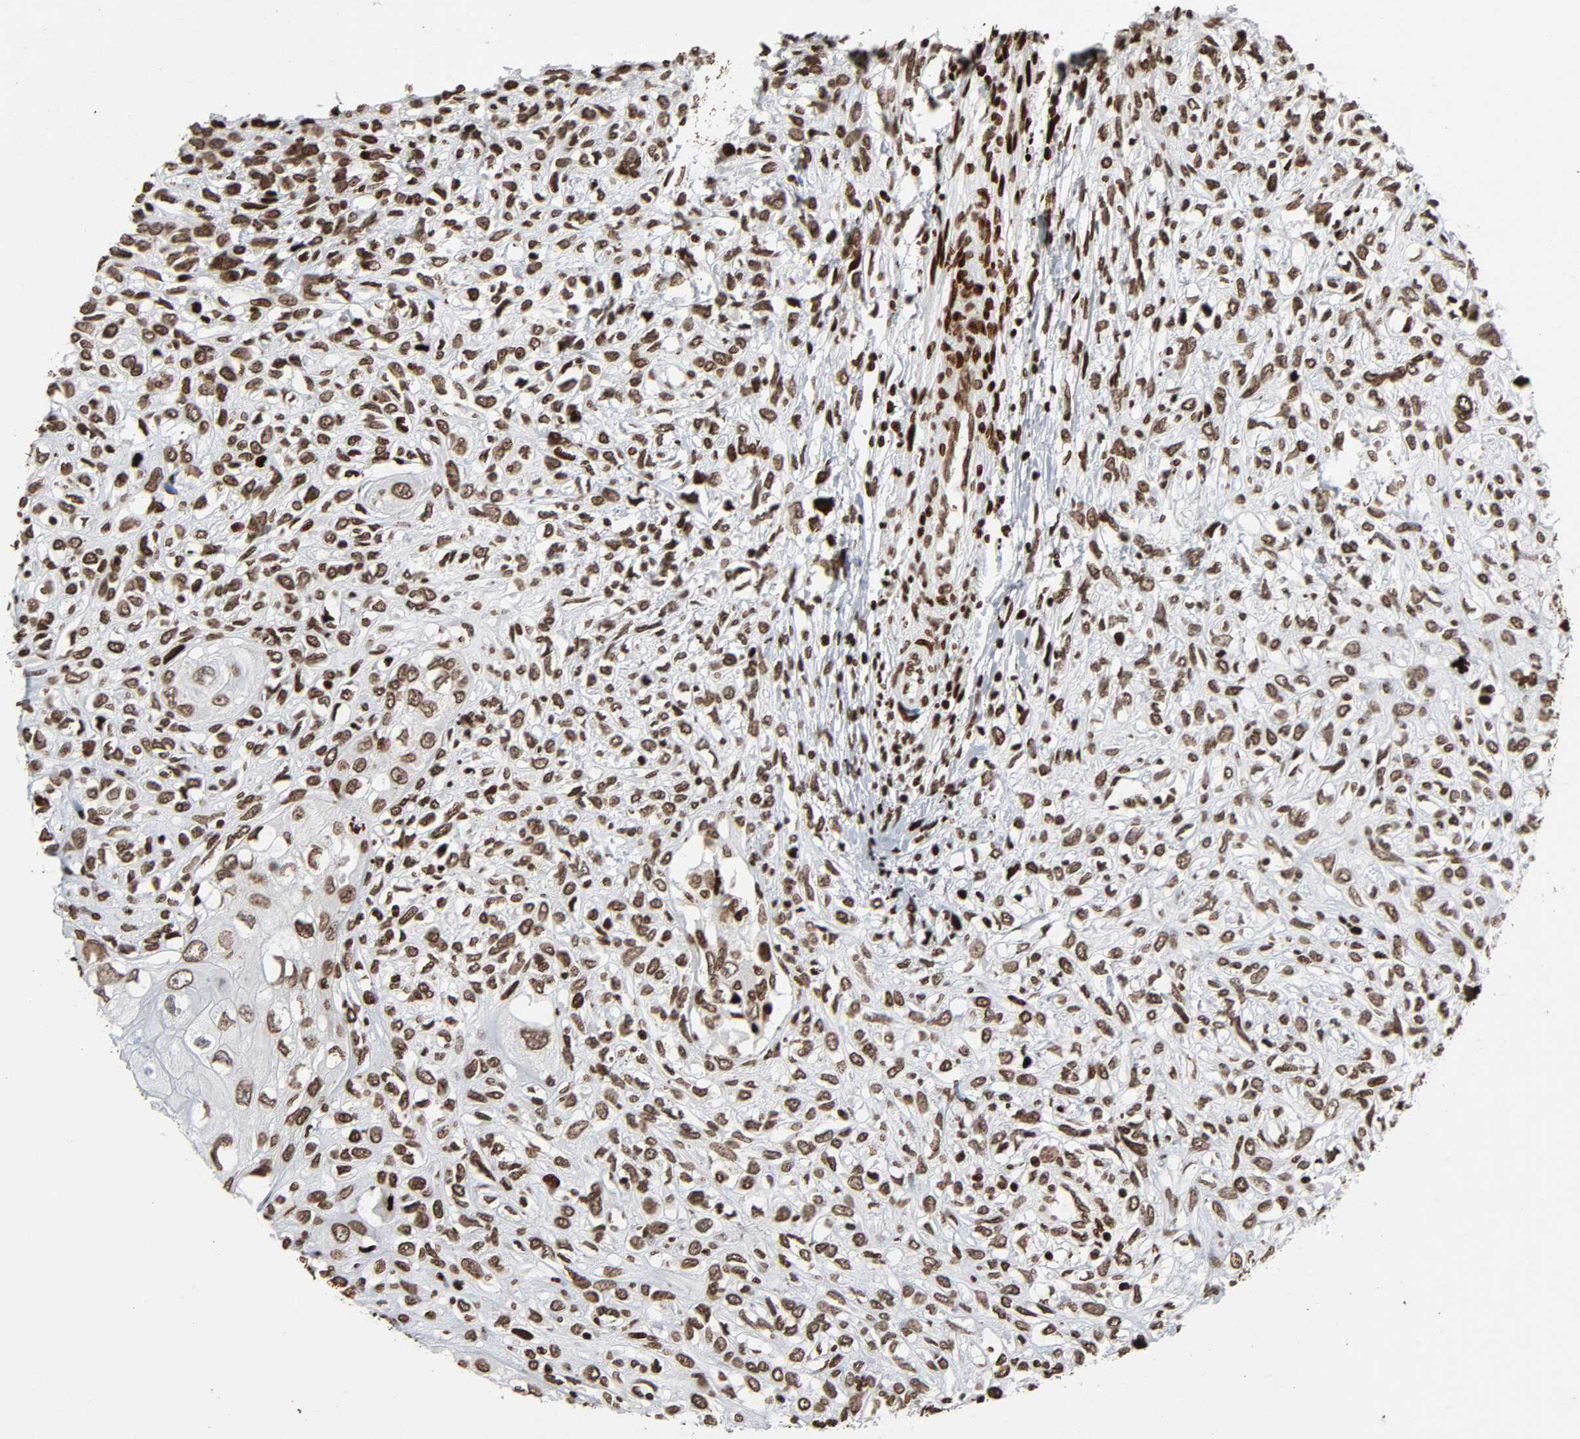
{"staining": {"intensity": "moderate", "quantity": ">75%", "location": "nuclear"}, "tissue": "head and neck cancer", "cell_type": "Tumor cells", "image_type": "cancer", "snomed": [{"axis": "morphology", "description": "Necrosis, NOS"}, {"axis": "morphology", "description": "Neoplasm, malignant, NOS"}, {"axis": "topography", "description": "Salivary gland"}, {"axis": "topography", "description": "Head-Neck"}], "caption": "There is medium levels of moderate nuclear expression in tumor cells of malignant neoplasm (head and neck), as demonstrated by immunohistochemical staining (brown color).", "gene": "RXRA", "patient": {"sex": "male", "age": 43}}